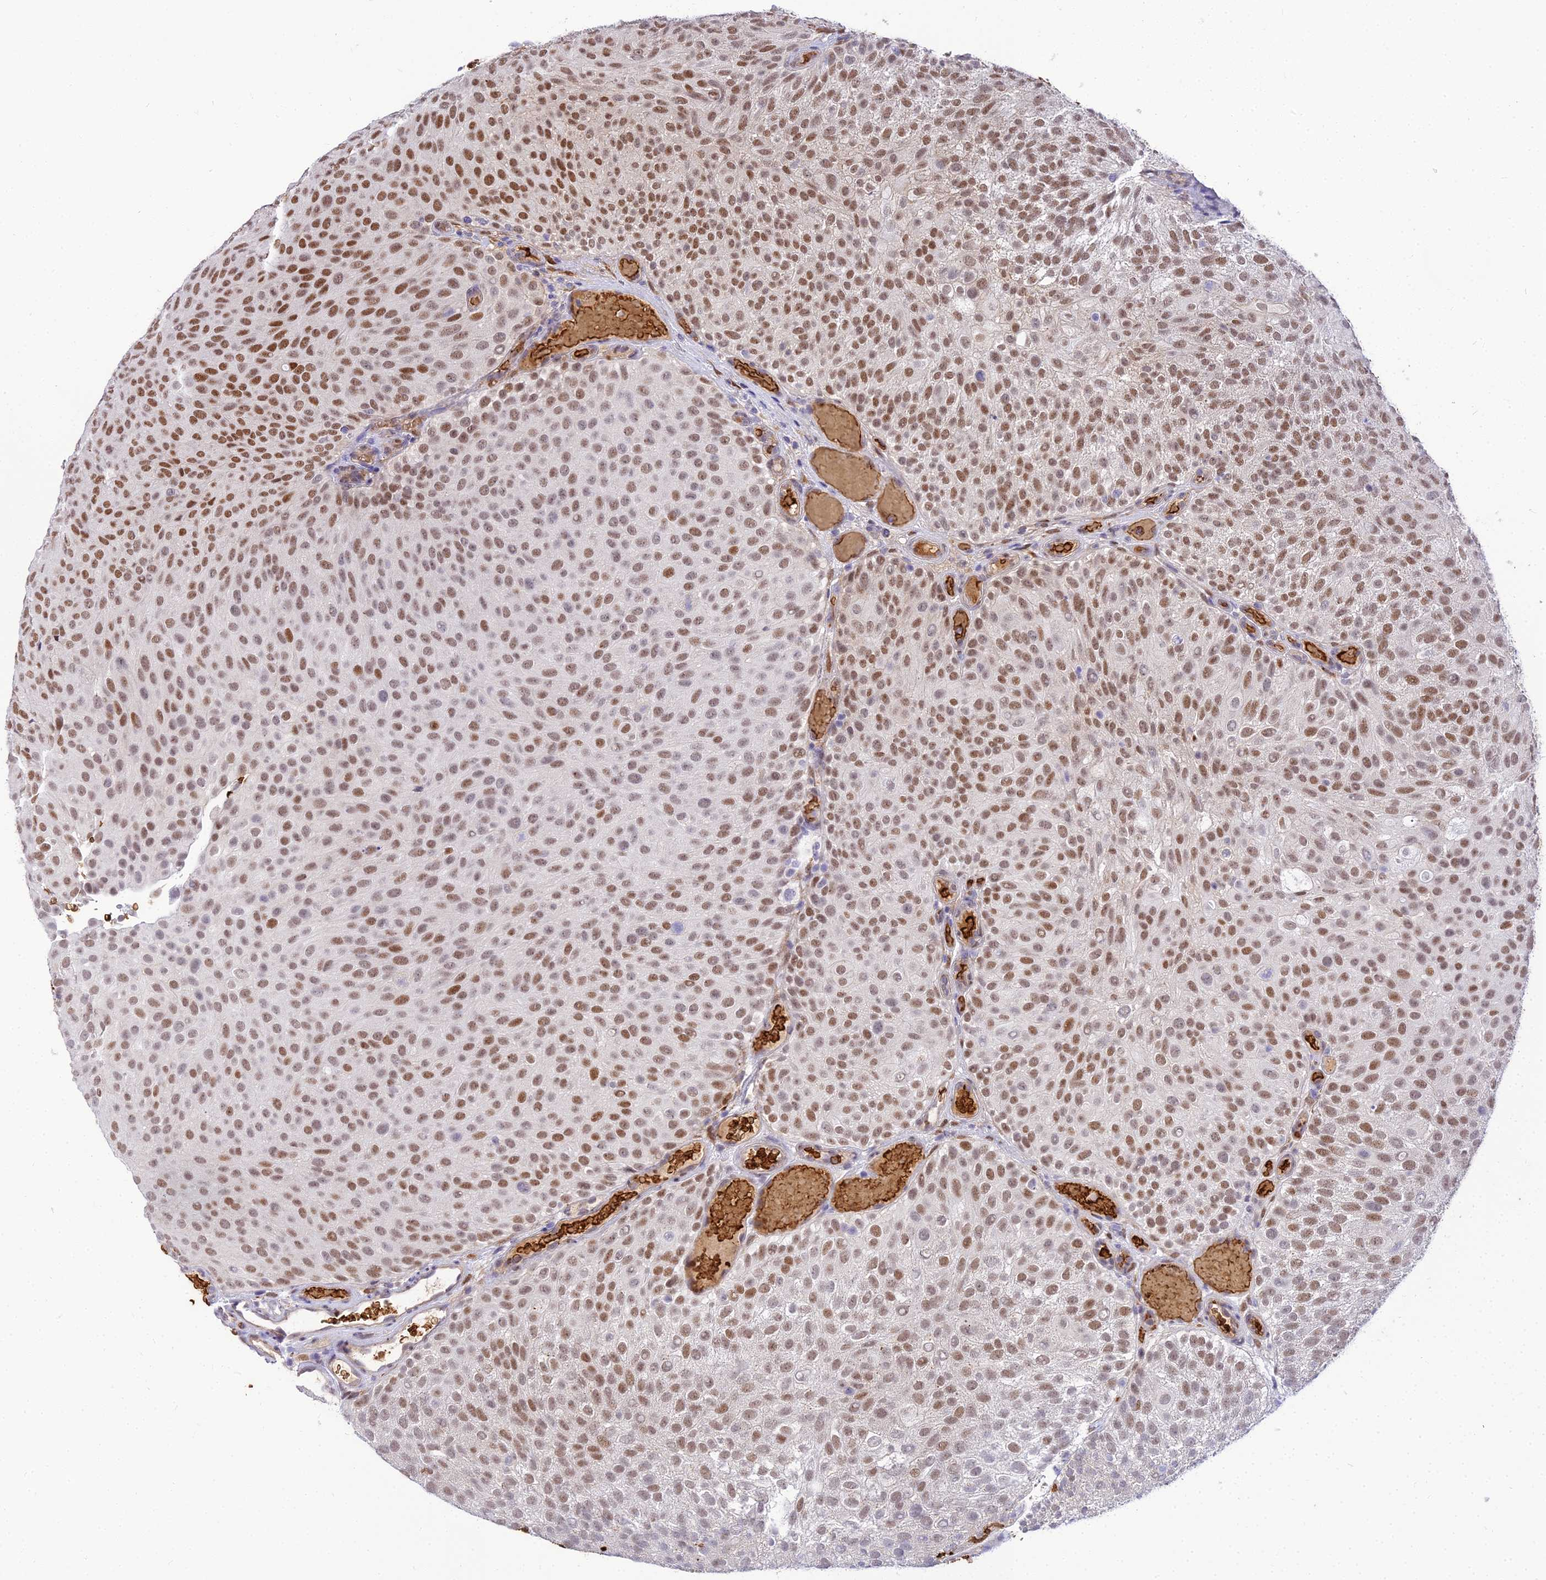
{"staining": {"intensity": "moderate", "quantity": ">75%", "location": "nuclear"}, "tissue": "urothelial cancer", "cell_type": "Tumor cells", "image_type": "cancer", "snomed": [{"axis": "morphology", "description": "Urothelial carcinoma, Low grade"}, {"axis": "topography", "description": "Urinary bladder"}], "caption": "Protein expression analysis of urothelial cancer shows moderate nuclear staining in about >75% of tumor cells.", "gene": "BCL9", "patient": {"sex": "male", "age": 78}}